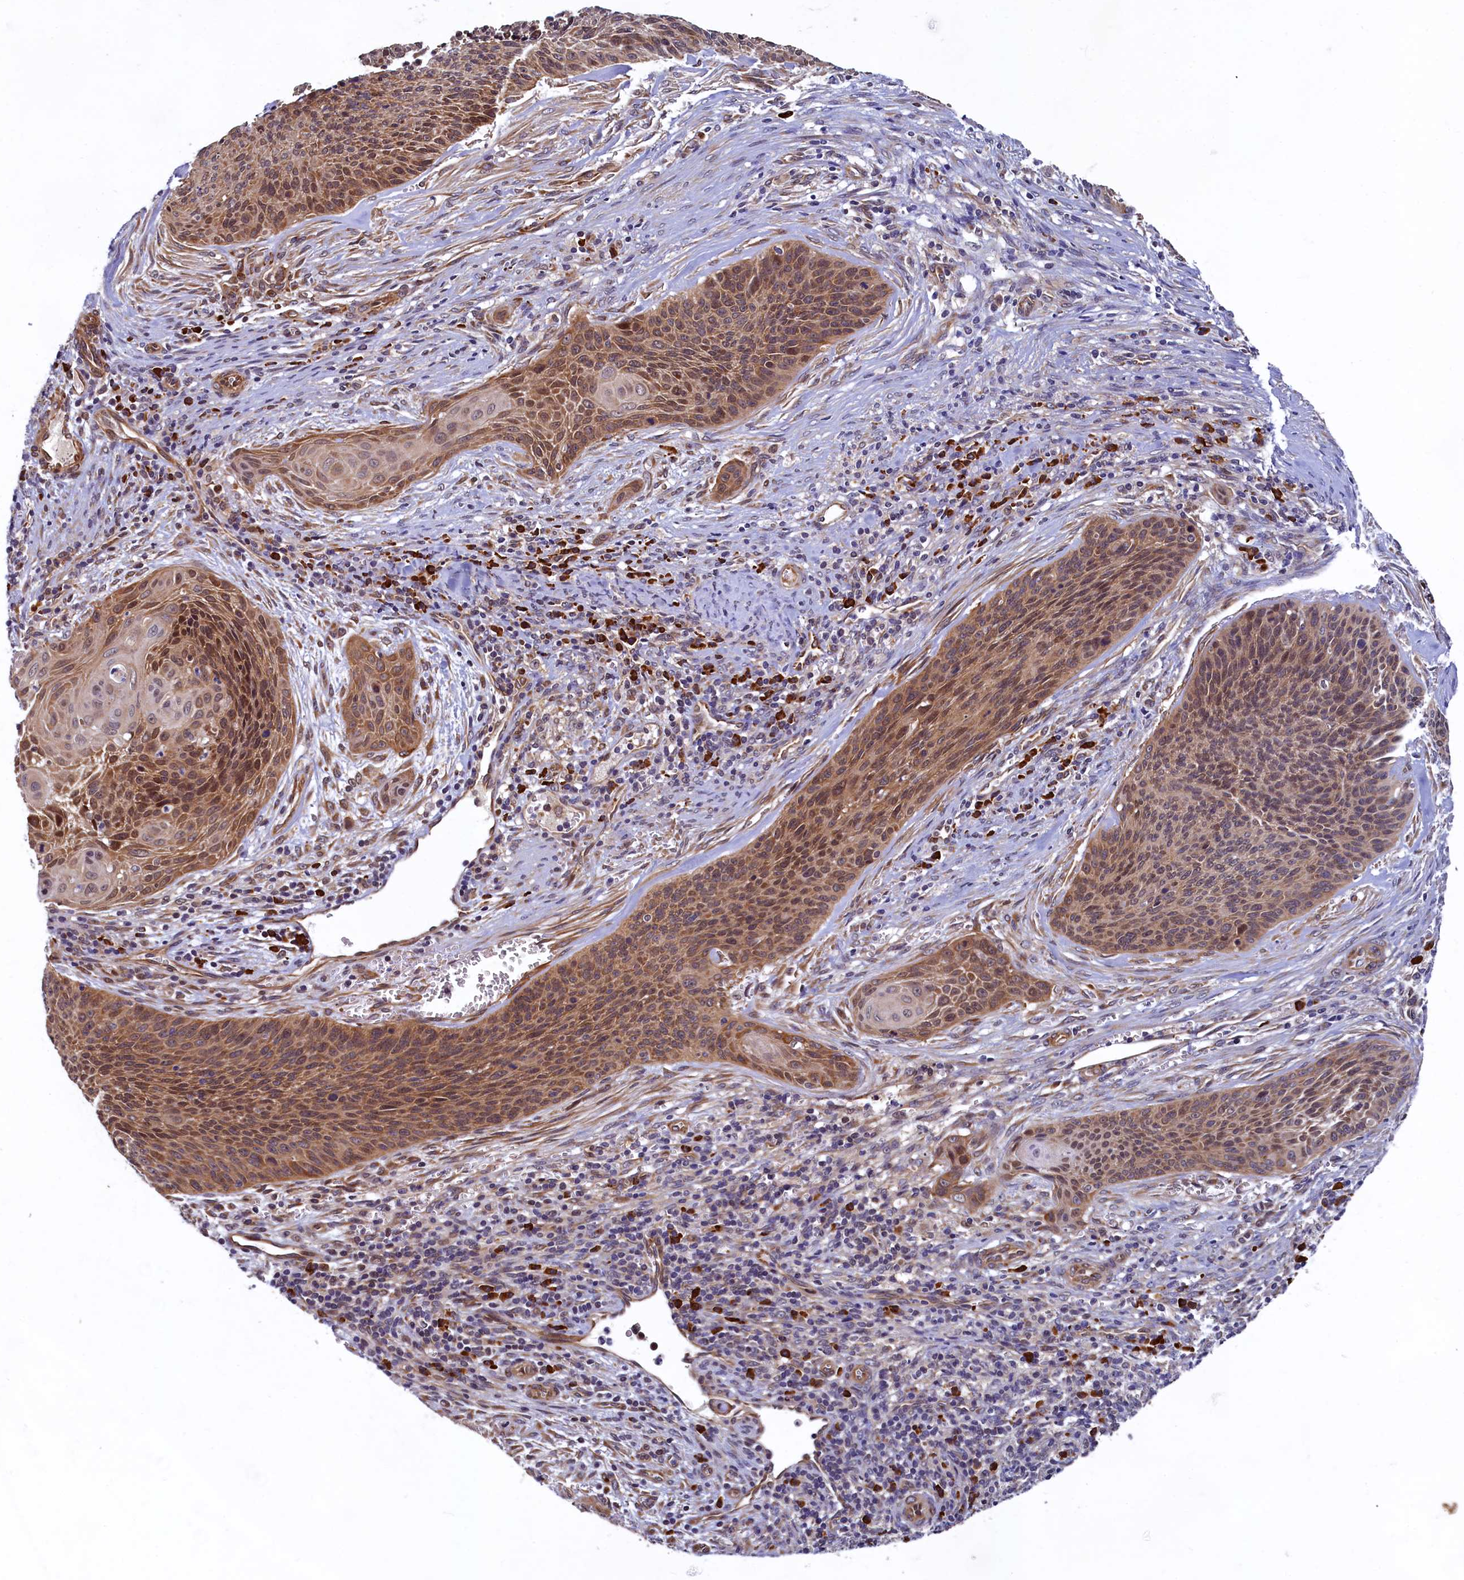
{"staining": {"intensity": "moderate", "quantity": ">75%", "location": "cytoplasmic/membranous,nuclear"}, "tissue": "cervical cancer", "cell_type": "Tumor cells", "image_type": "cancer", "snomed": [{"axis": "morphology", "description": "Squamous cell carcinoma, NOS"}, {"axis": "topography", "description": "Cervix"}], "caption": "This is an image of IHC staining of cervical cancer (squamous cell carcinoma), which shows moderate positivity in the cytoplasmic/membranous and nuclear of tumor cells.", "gene": "SLC16A14", "patient": {"sex": "female", "age": 55}}